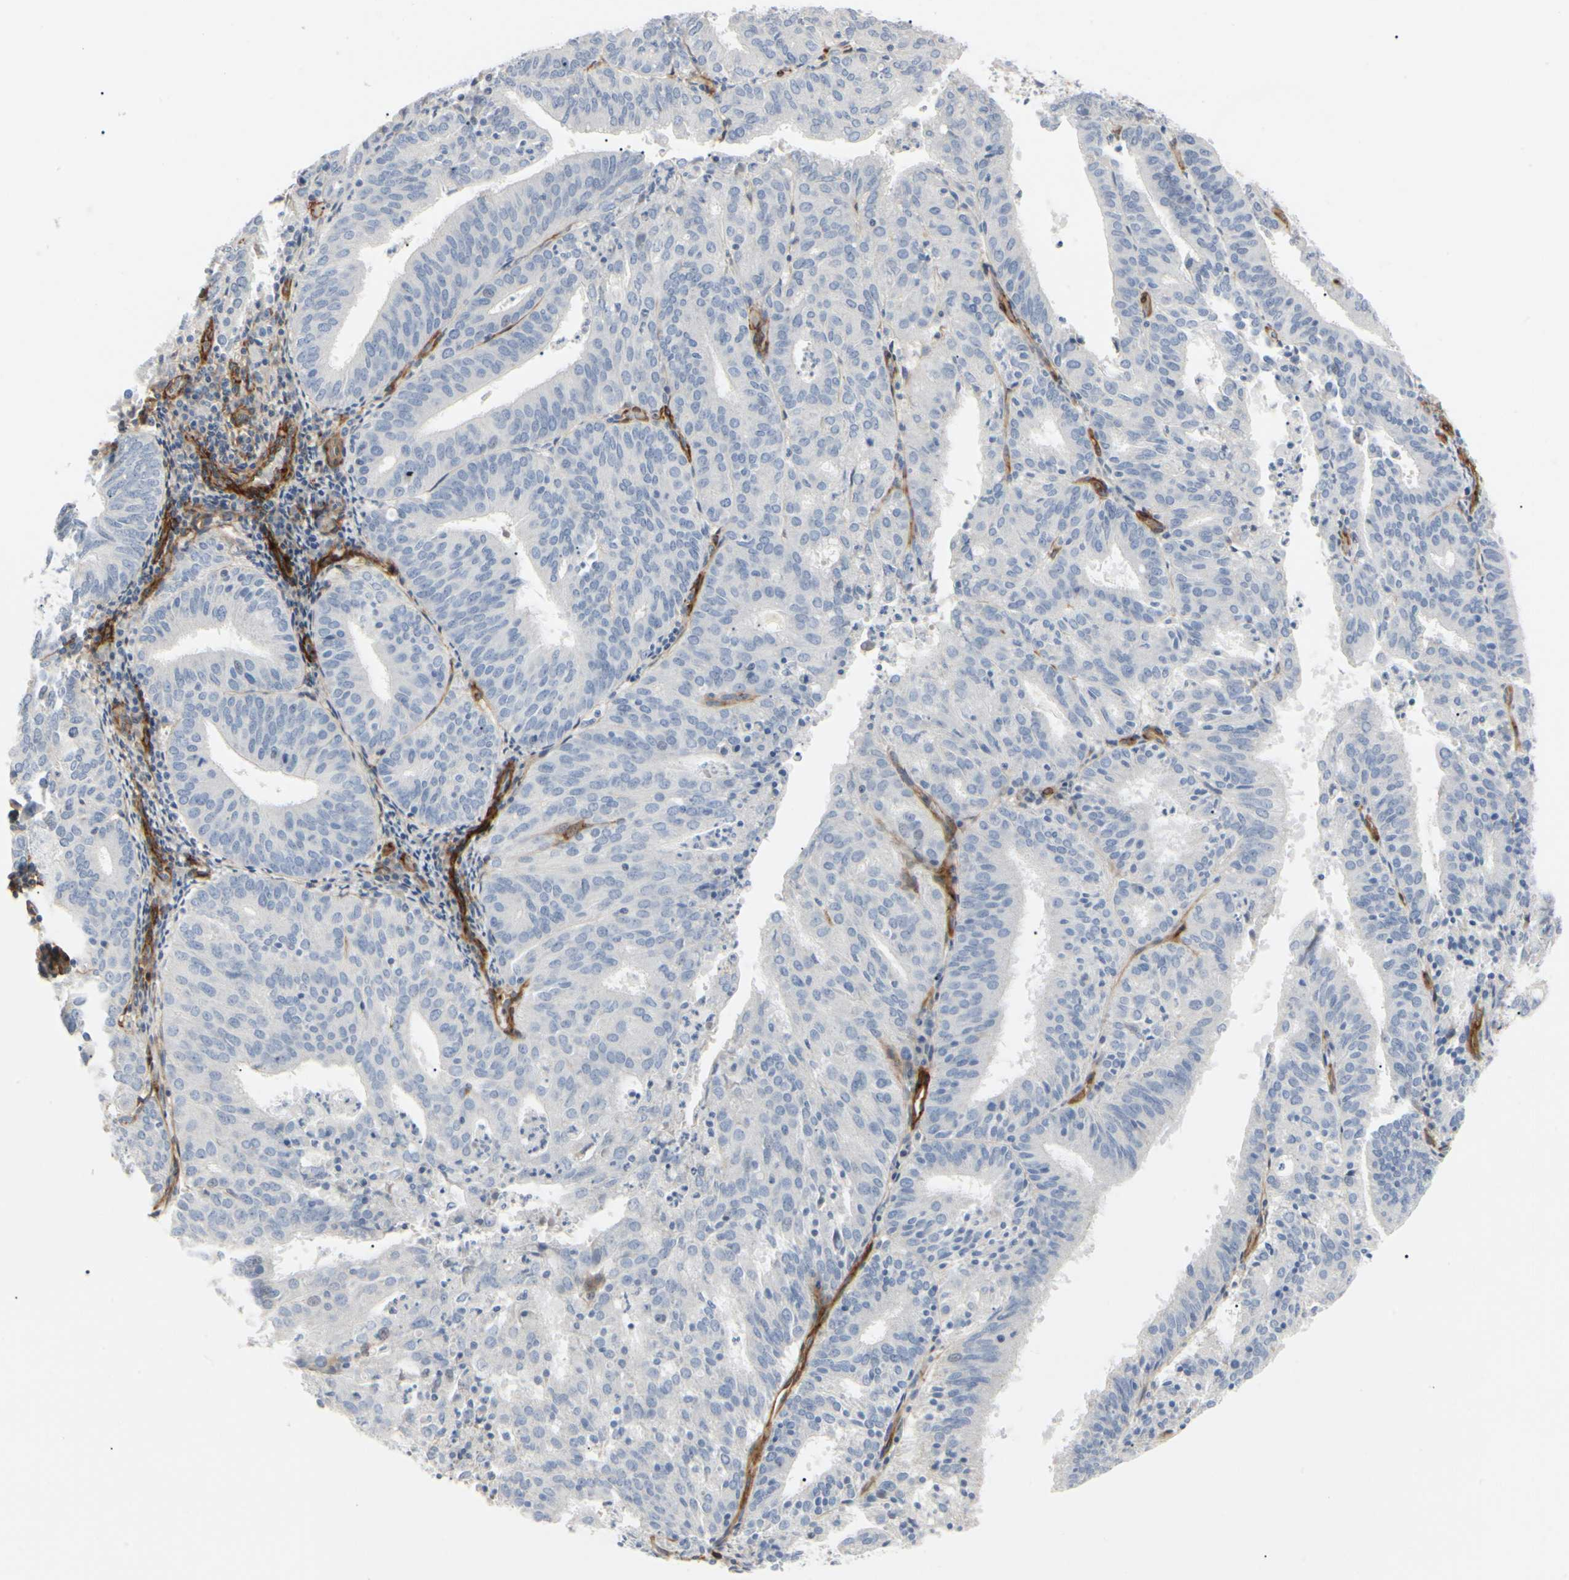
{"staining": {"intensity": "negative", "quantity": "none", "location": "none"}, "tissue": "endometrial cancer", "cell_type": "Tumor cells", "image_type": "cancer", "snomed": [{"axis": "morphology", "description": "Adenocarcinoma, NOS"}, {"axis": "topography", "description": "Uterus"}], "caption": "This is a photomicrograph of immunohistochemistry (IHC) staining of endometrial cancer, which shows no positivity in tumor cells.", "gene": "GGT5", "patient": {"sex": "female", "age": 60}}